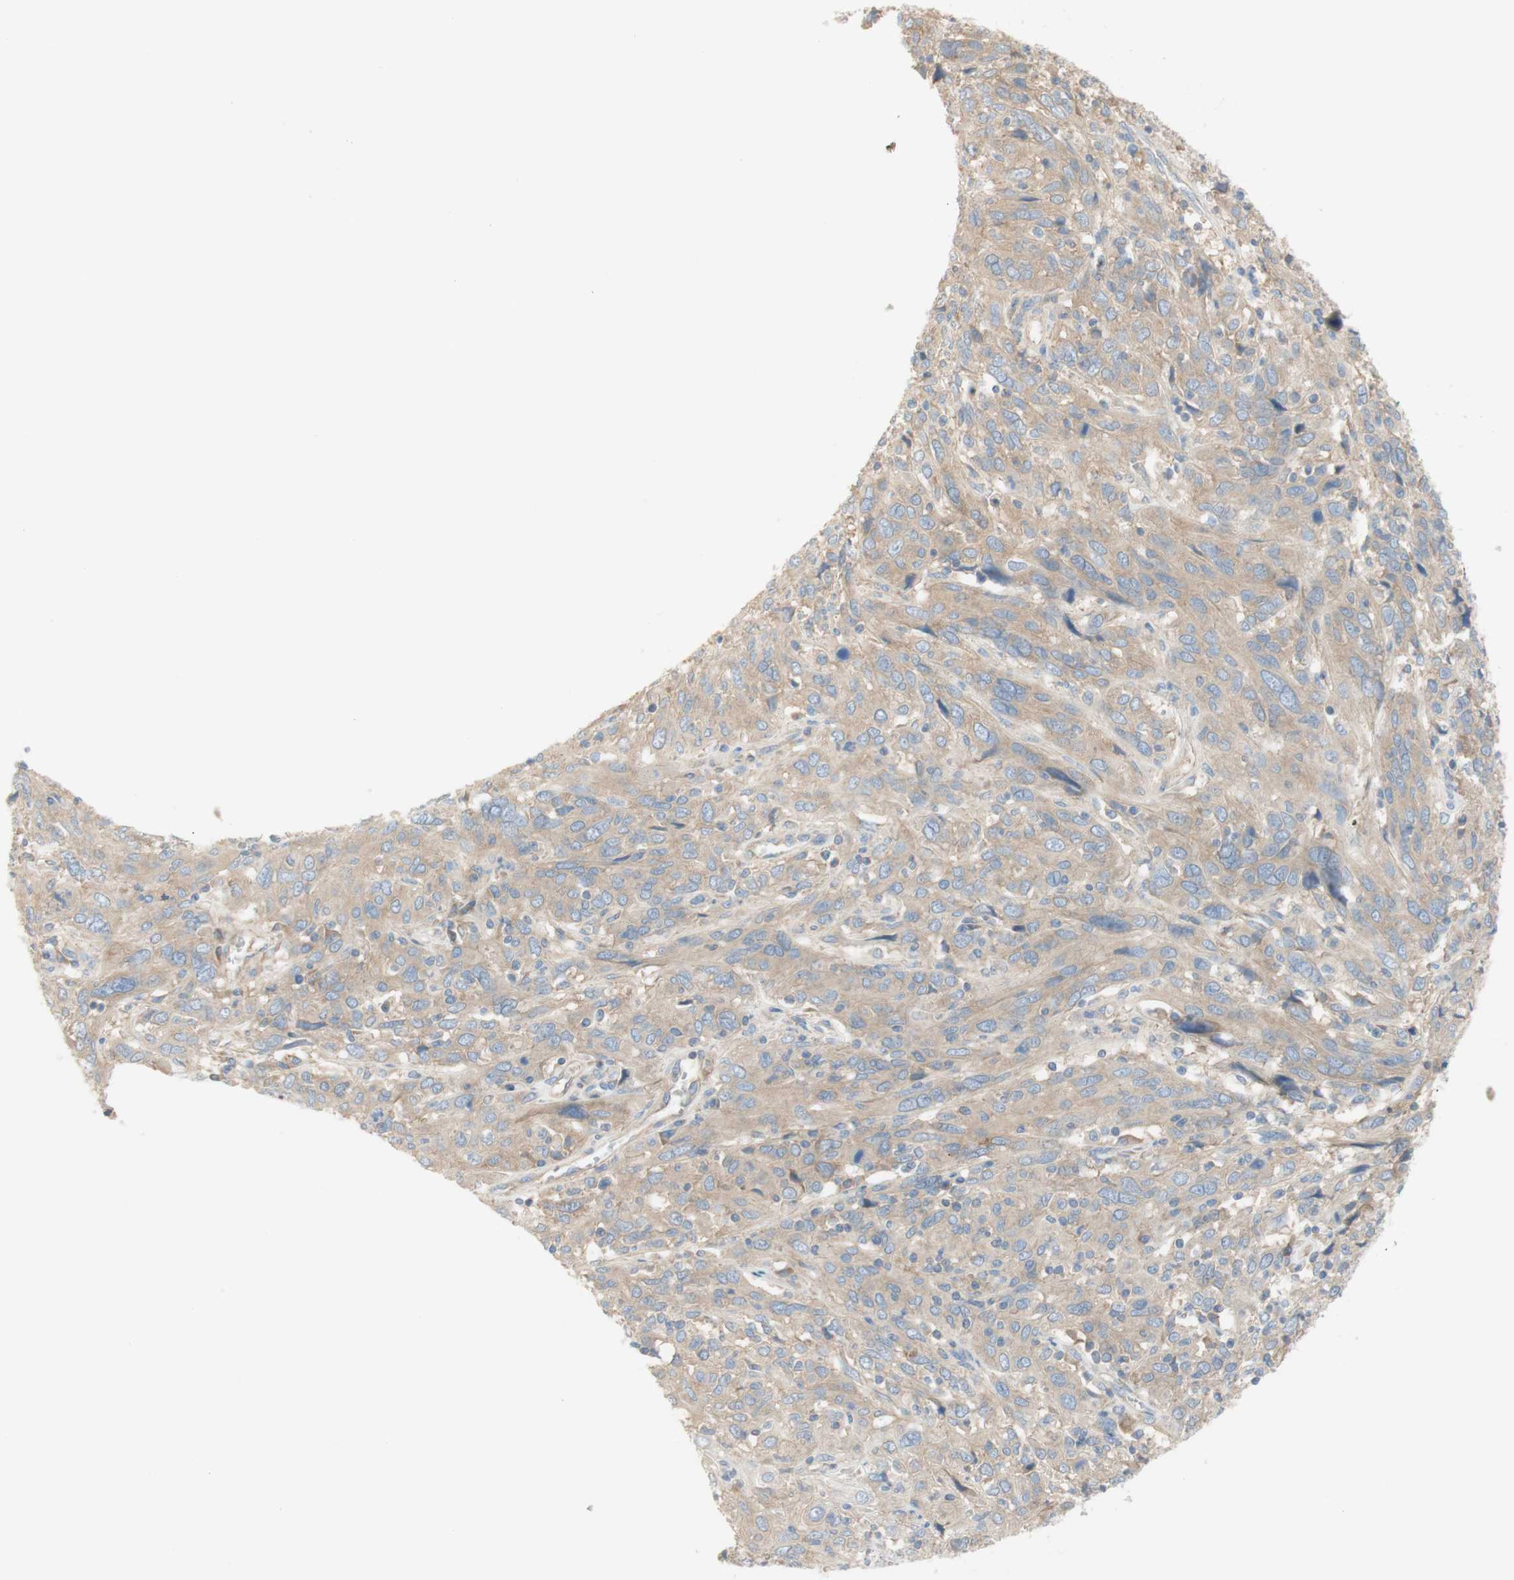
{"staining": {"intensity": "weak", "quantity": ">75%", "location": "cytoplasmic/membranous"}, "tissue": "cervical cancer", "cell_type": "Tumor cells", "image_type": "cancer", "snomed": [{"axis": "morphology", "description": "Squamous cell carcinoma, NOS"}, {"axis": "topography", "description": "Cervix"}], "caption": "Cervical cancer stained with DAB (3,3'-diaminobenzidine) immunohistochemistry exhibits low levels of weak cytoplasmic/membranous staining in about >75% of tumor cells. The protein is shown in brown color, while the nuclei are stained blue.", "gene": "ATP2B1", "patient": {"sex": "female", "age": 46}}